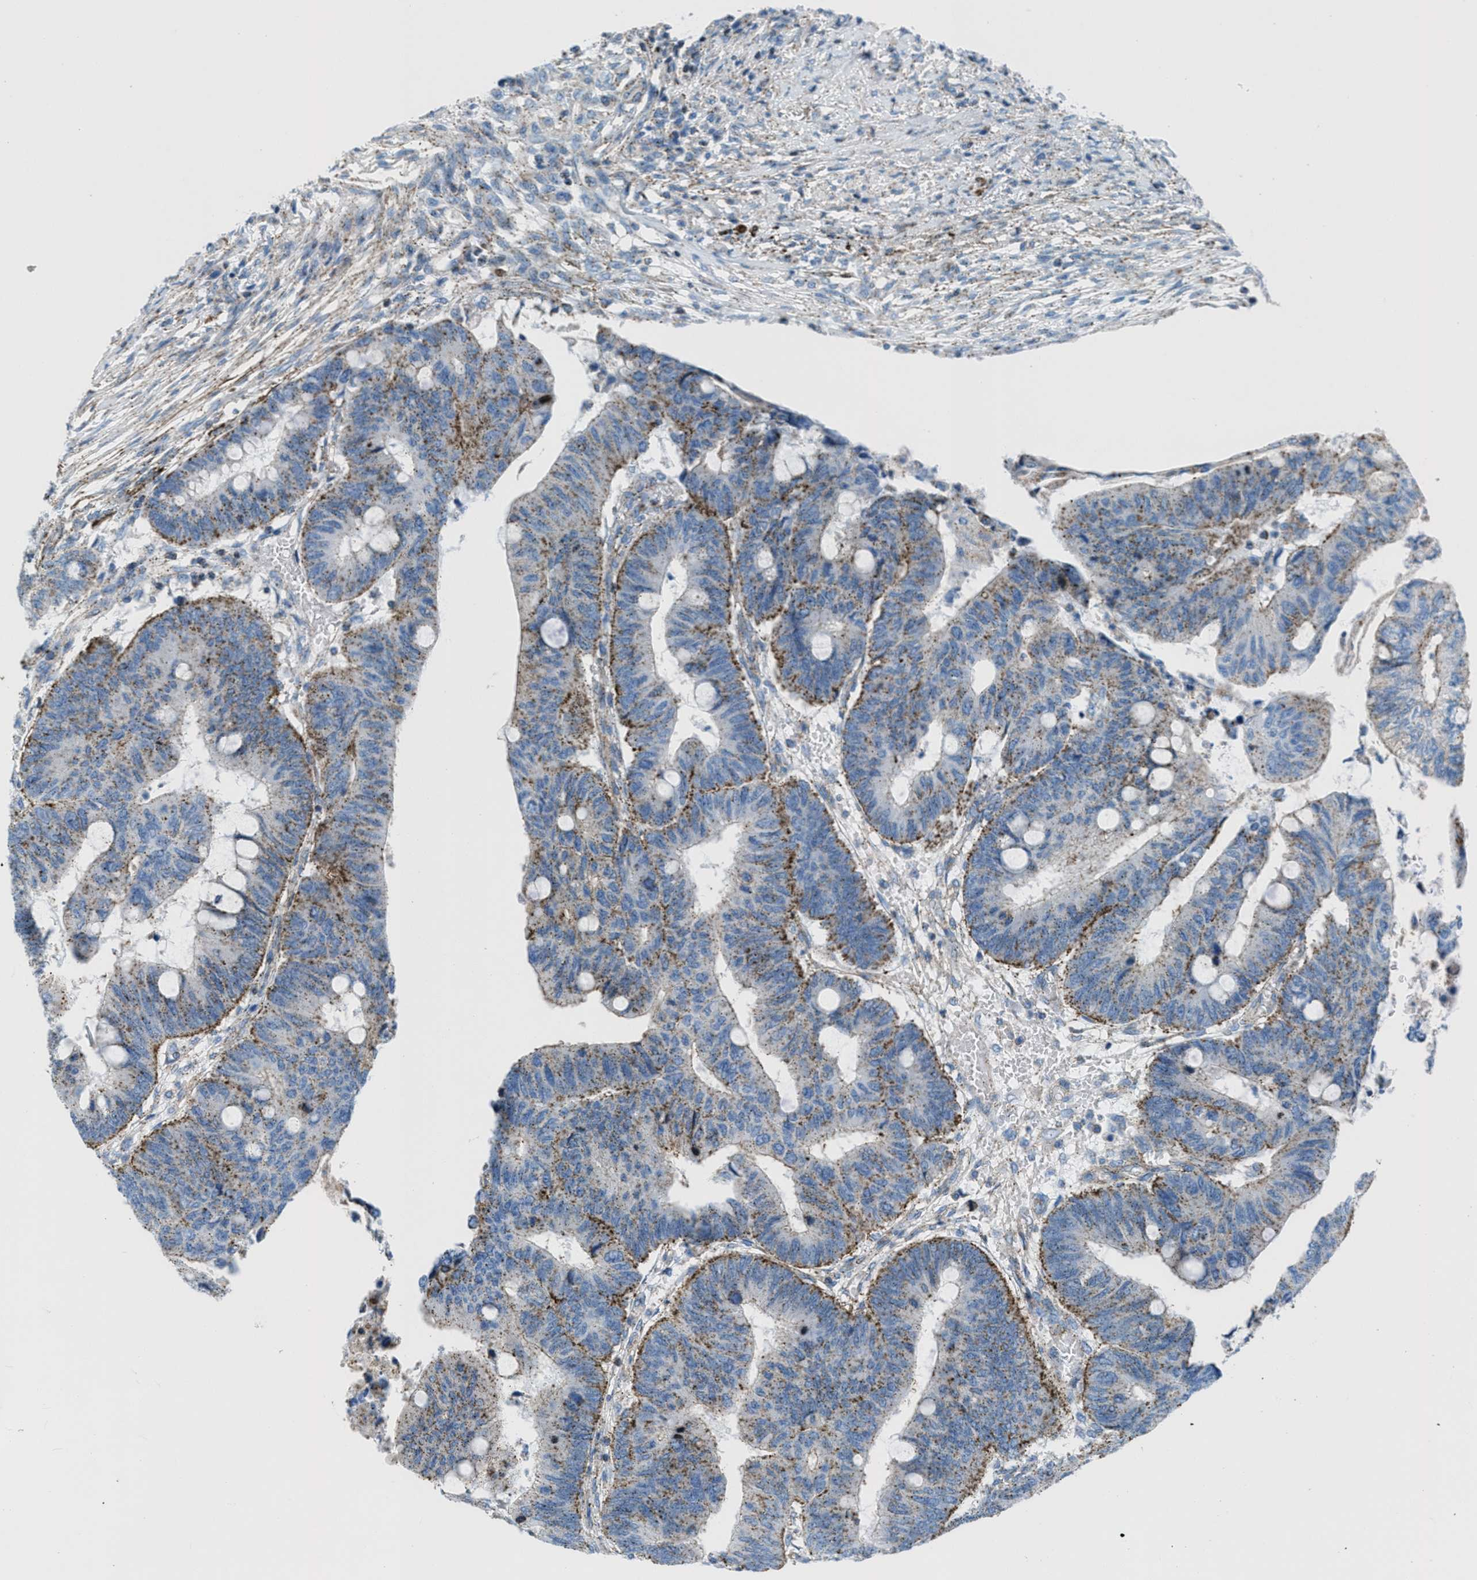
{"staining": {"intensity": "moderate", "quantity": ">75%", "location": "cytoplasmic/membranous"}, "tissue": "colorectal cancer", "cell_type": "Tumor cells", "image_type": "cancer", "snomed": [{"axis": "morphology", "description": "Normal tissue, NOS"}, {"axis": "morphology", "description": "Adenocarcinoma, NOS"}, {"axis": "topography", "description": "Rectum"}, {"axis": "topography", "description": "Peripheral nerve tissue"}], "caption": "Colorectal cancer (adenocarcinoma) tissue displays moderate cytoplasmic/membranous expression in about >75% of tumor cells, visualized by immunohistochemistry. (DAB IHC with brightfield microscopy, high magnification).", "gene": "MFSD13A", "patient": {"sex": "male", "age": 92}}